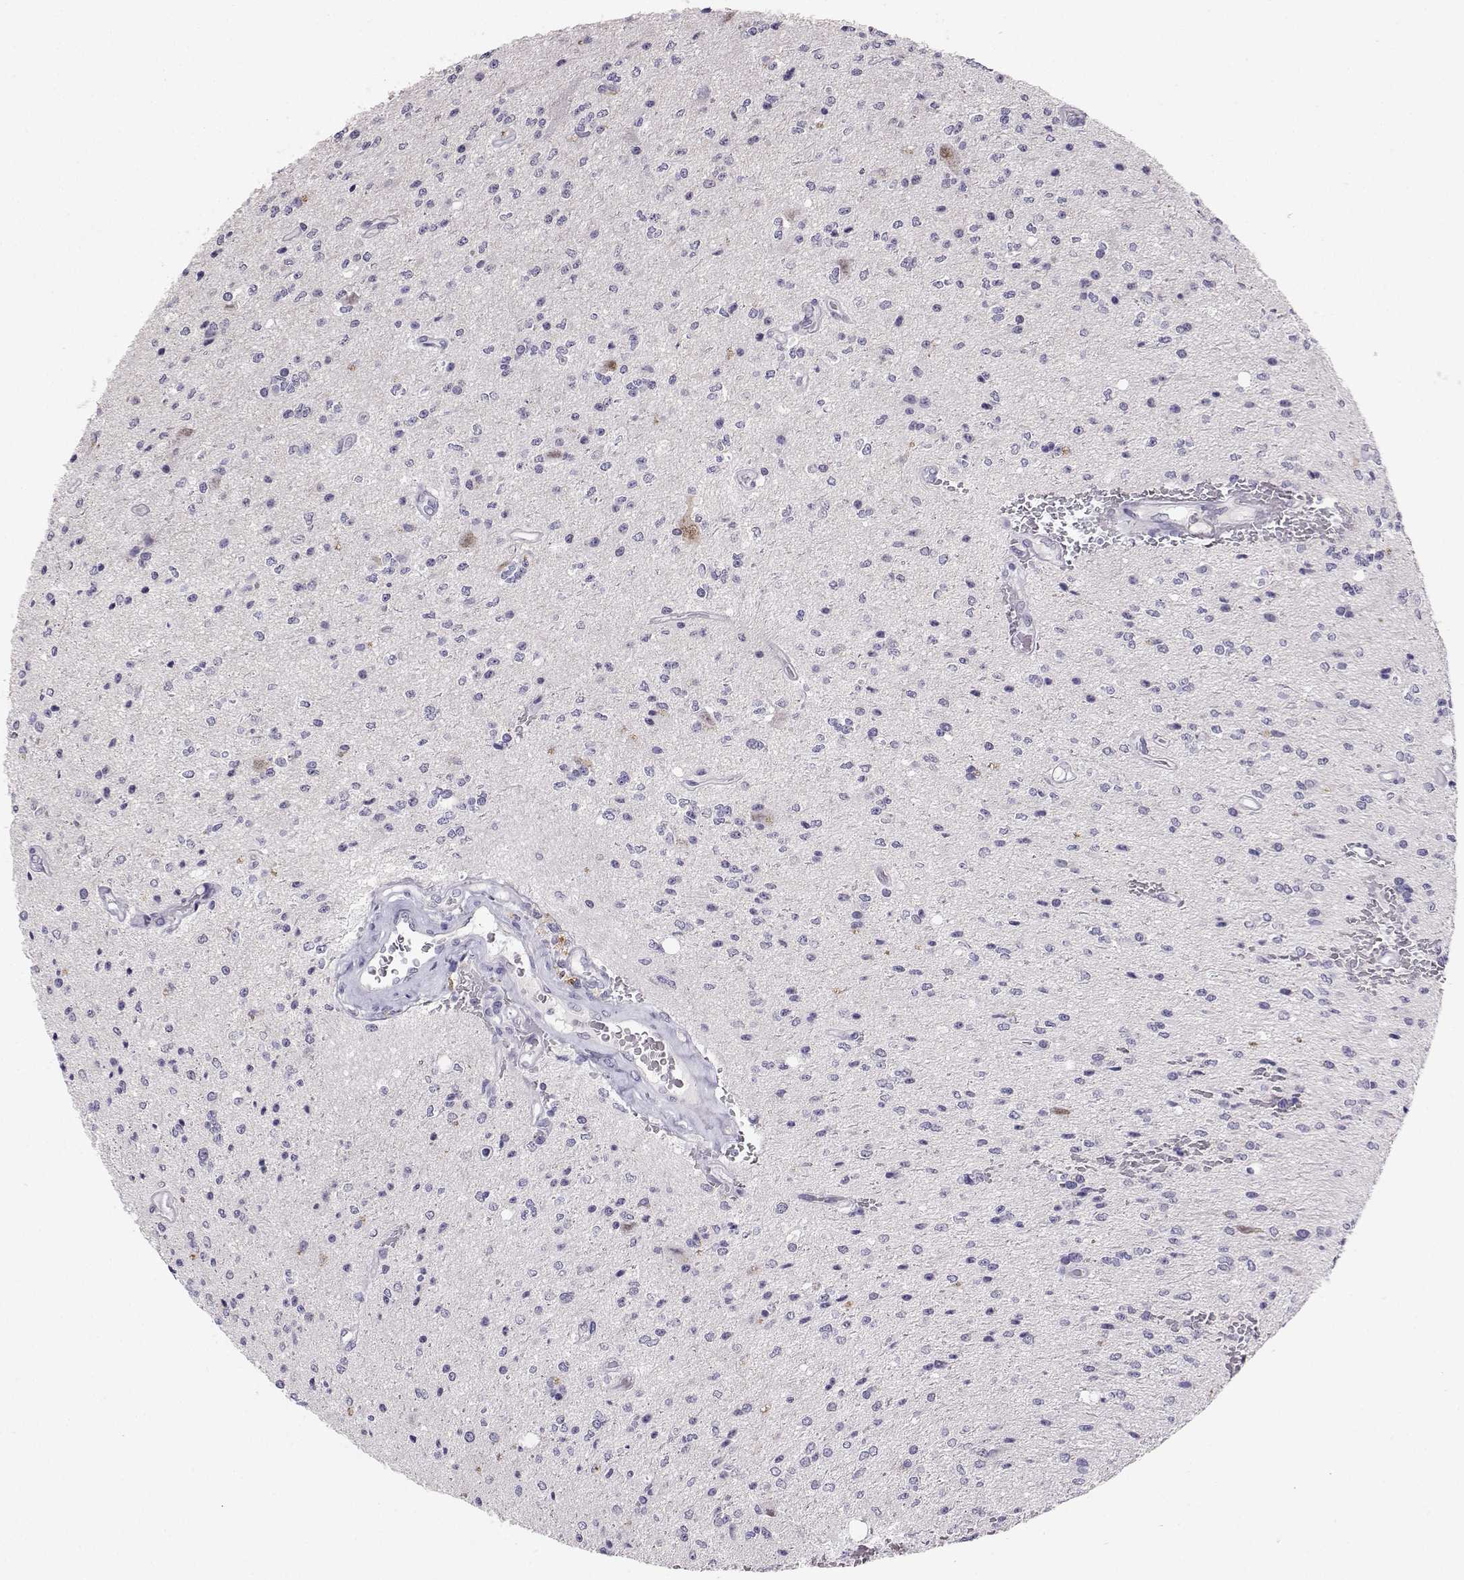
{"staining": {"intensity": "negative", "quantity": "none", "location": "none"}, "tissue": "glioma", "cell_type": "Tumor cells", "image_type": "cancer", "snomed": [{"axis": "morphology", "description": "Glioma, malignant, Low grade"}, {"axis": "topography", "description": "Brain"}], "caption": "A high-resolution histopathology image shows immunohistochemistry (IHC) staining of malignant glioma (low-grade), which shows no significant staining in tumor cells.", "gene": "TBR1", "patient": {"sex": "male", "age": 67}}